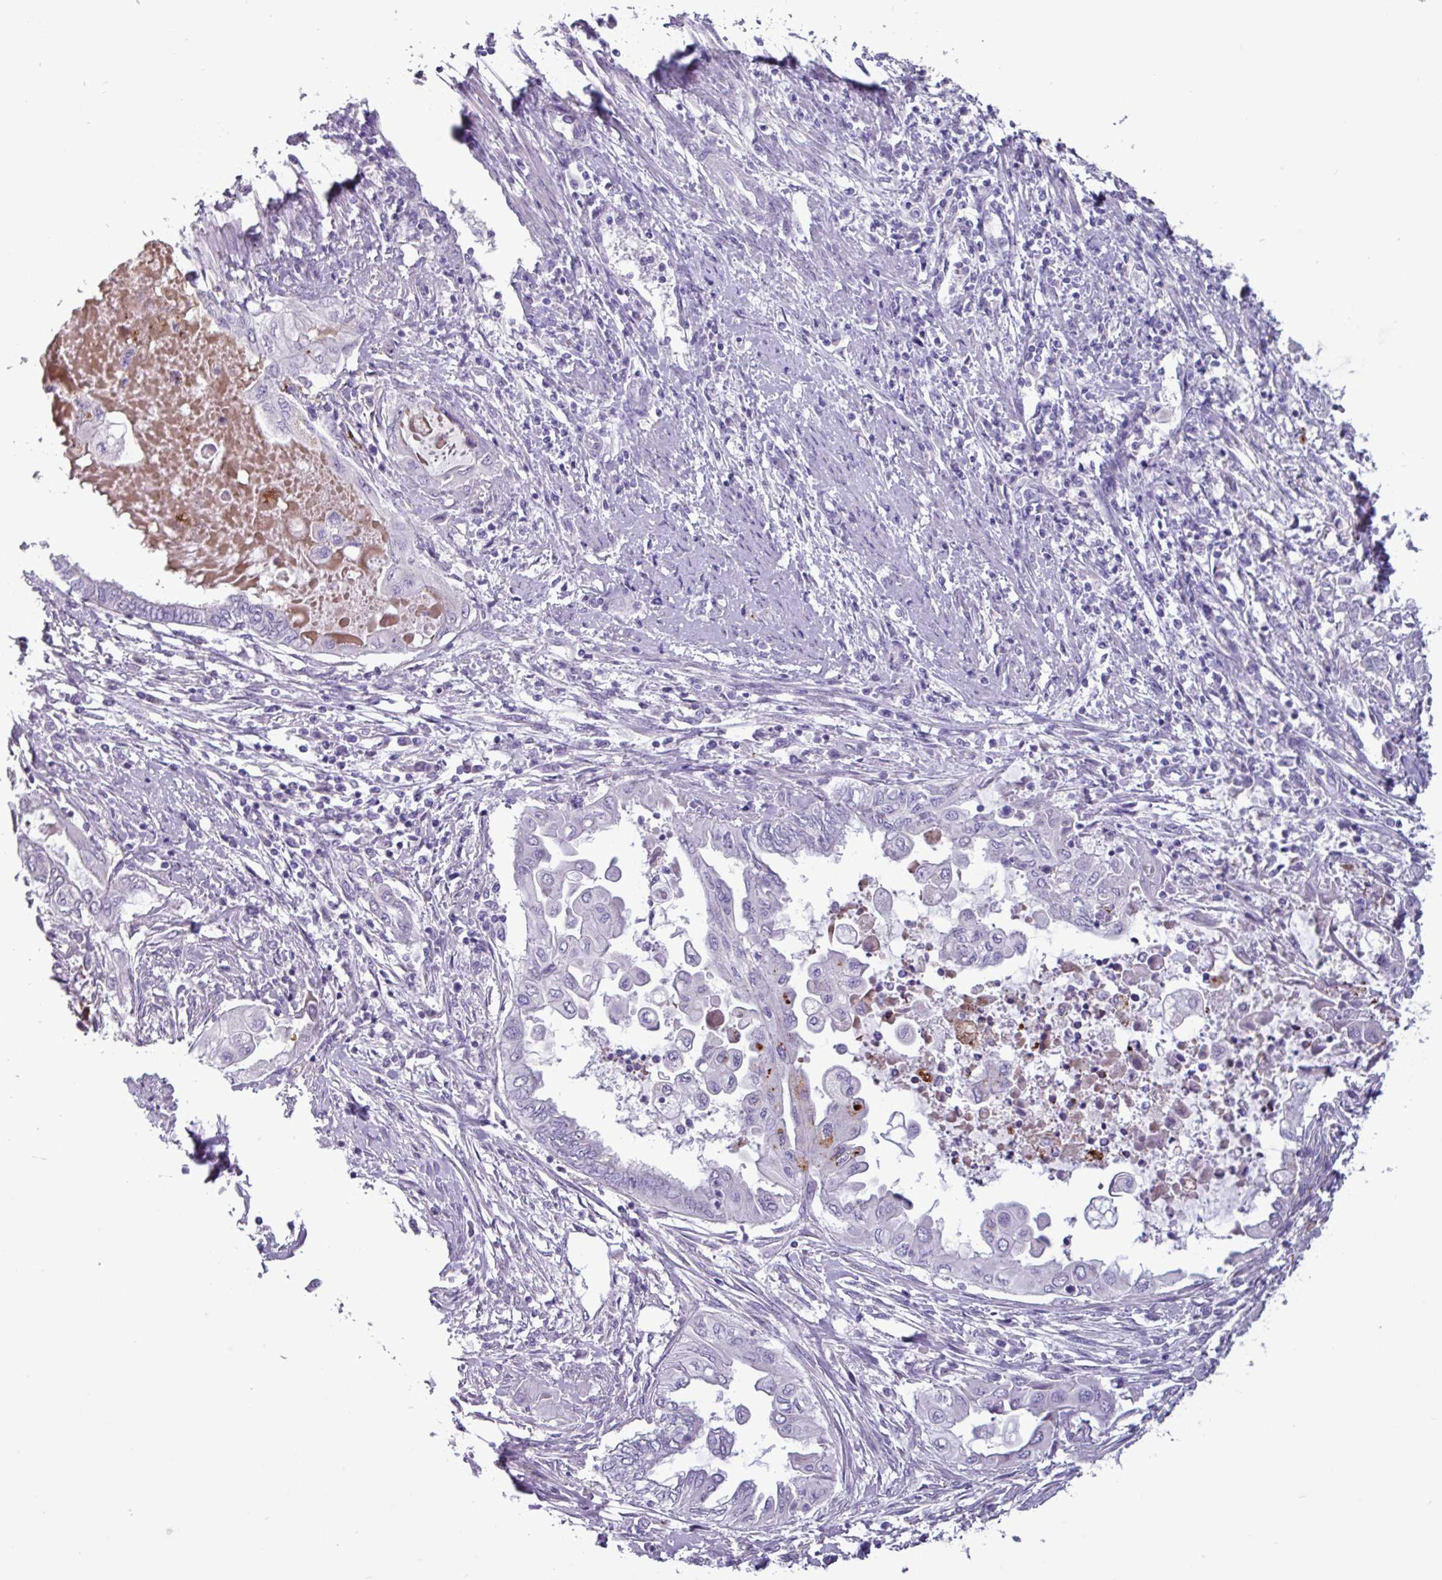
{"staining": {"intensity": "negative", "quantity": "none", "location": "none"}, "tissue": "endometrial cancer", "cell_type": "Tumor cells", "image_type": "cancer", "snomed": [{"axis": "morphology", "description": "Adenocarcinoma, NOS"}, {"axis": "topography", "description": "Uterus"}, {"axis": "topography", "description": "Endometrium"}], "caption": "An immunohistochemistry histopathology image of endometrial cancer is shown. There is no staining in tumor cells of endometrial cancer.", "gene": "PLIN2", "patient": {"sex": "female", "age": 70}}